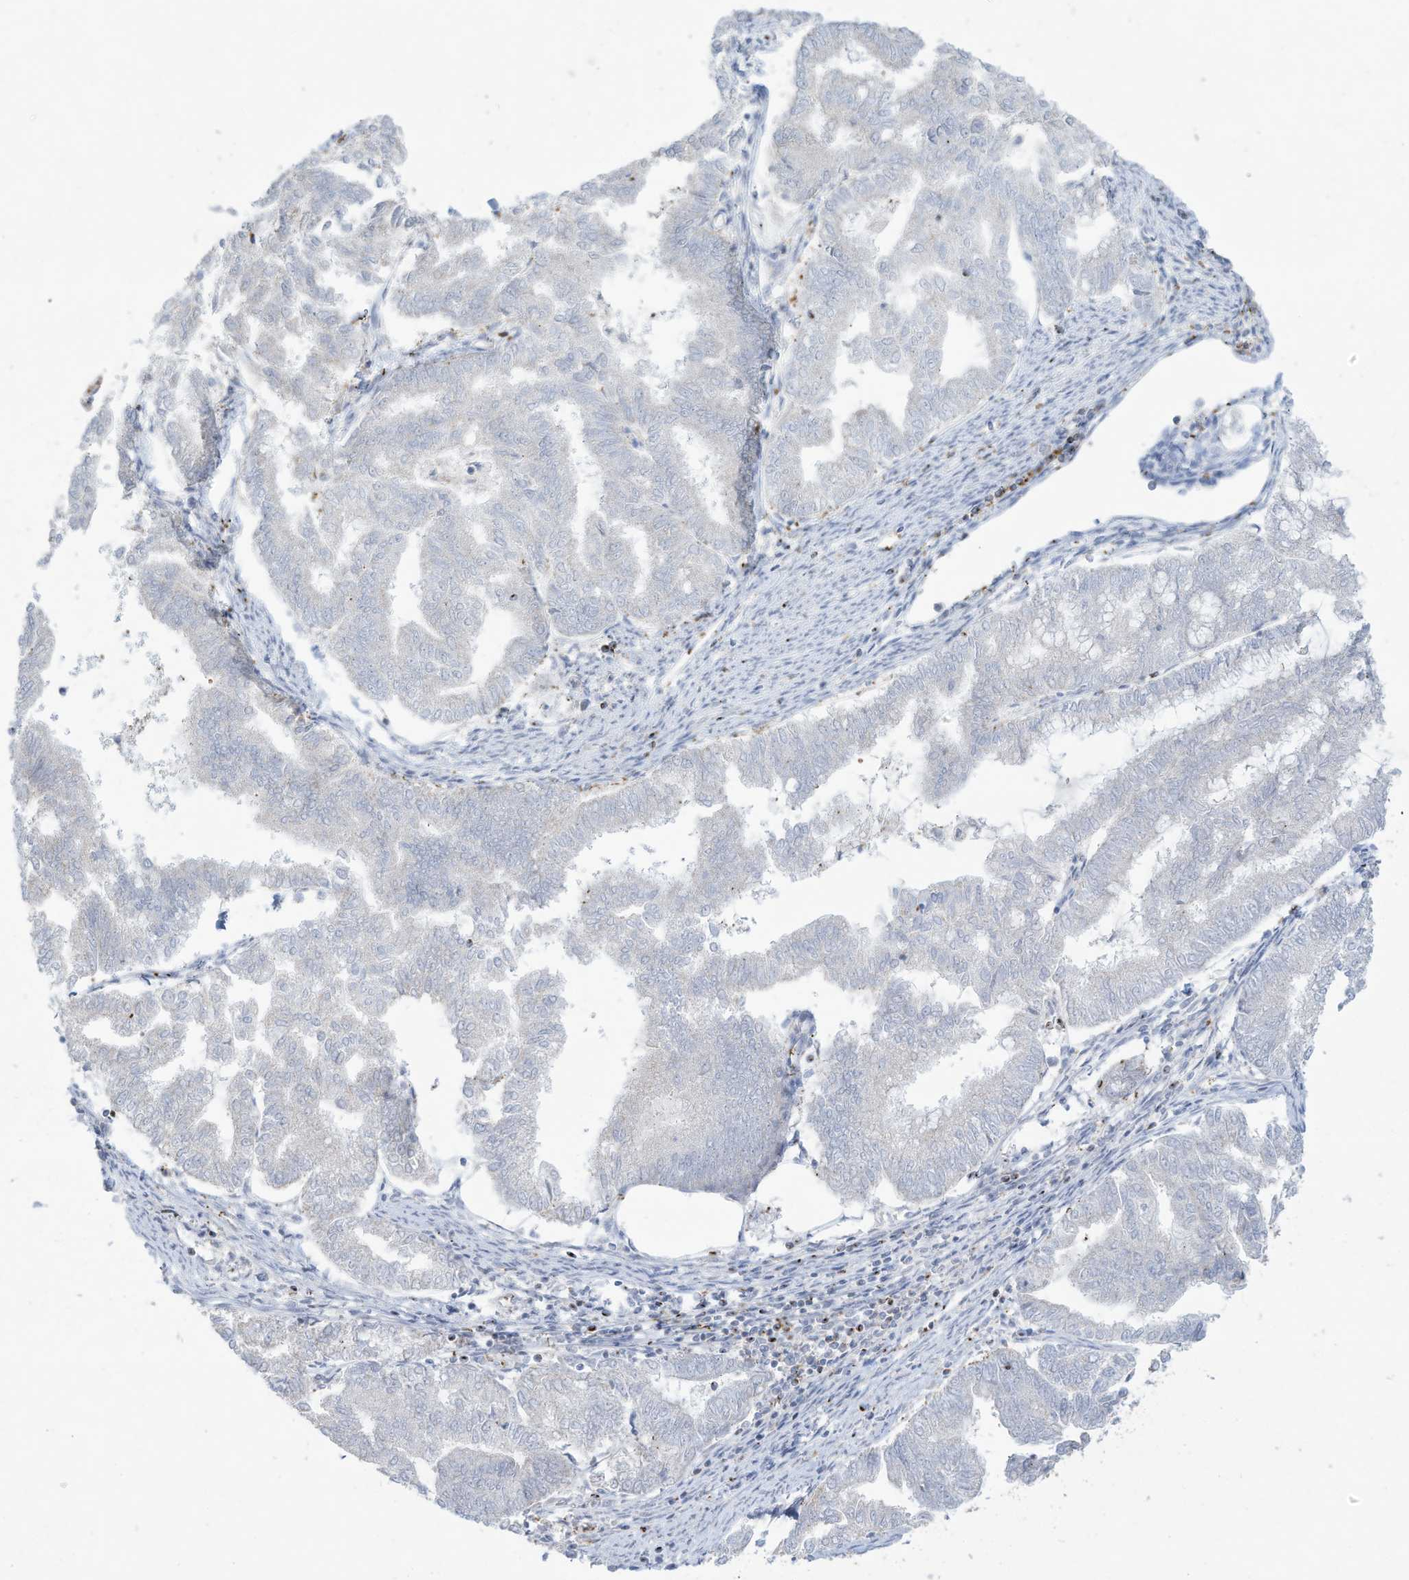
{"staining": {"intensity": "negative", "quantity": "none", "location": "none"}, "tissue": "endometrial cancer", "cell_type": "Tumor cells", "image_type": "cancer", "snomed": [{"axis": "morphology", "description": "Adenocarcinoma, NOS"}, {"axis": "topography", "description": "Endometrium"}], "caption": "Human endometrial adenocarcinoma stained for a protein using immunohistochemistry (IHC) reveals no staining in tumor cells.", "gene": "THNSL2", "patient": {"sex": "female", "age": 79}}